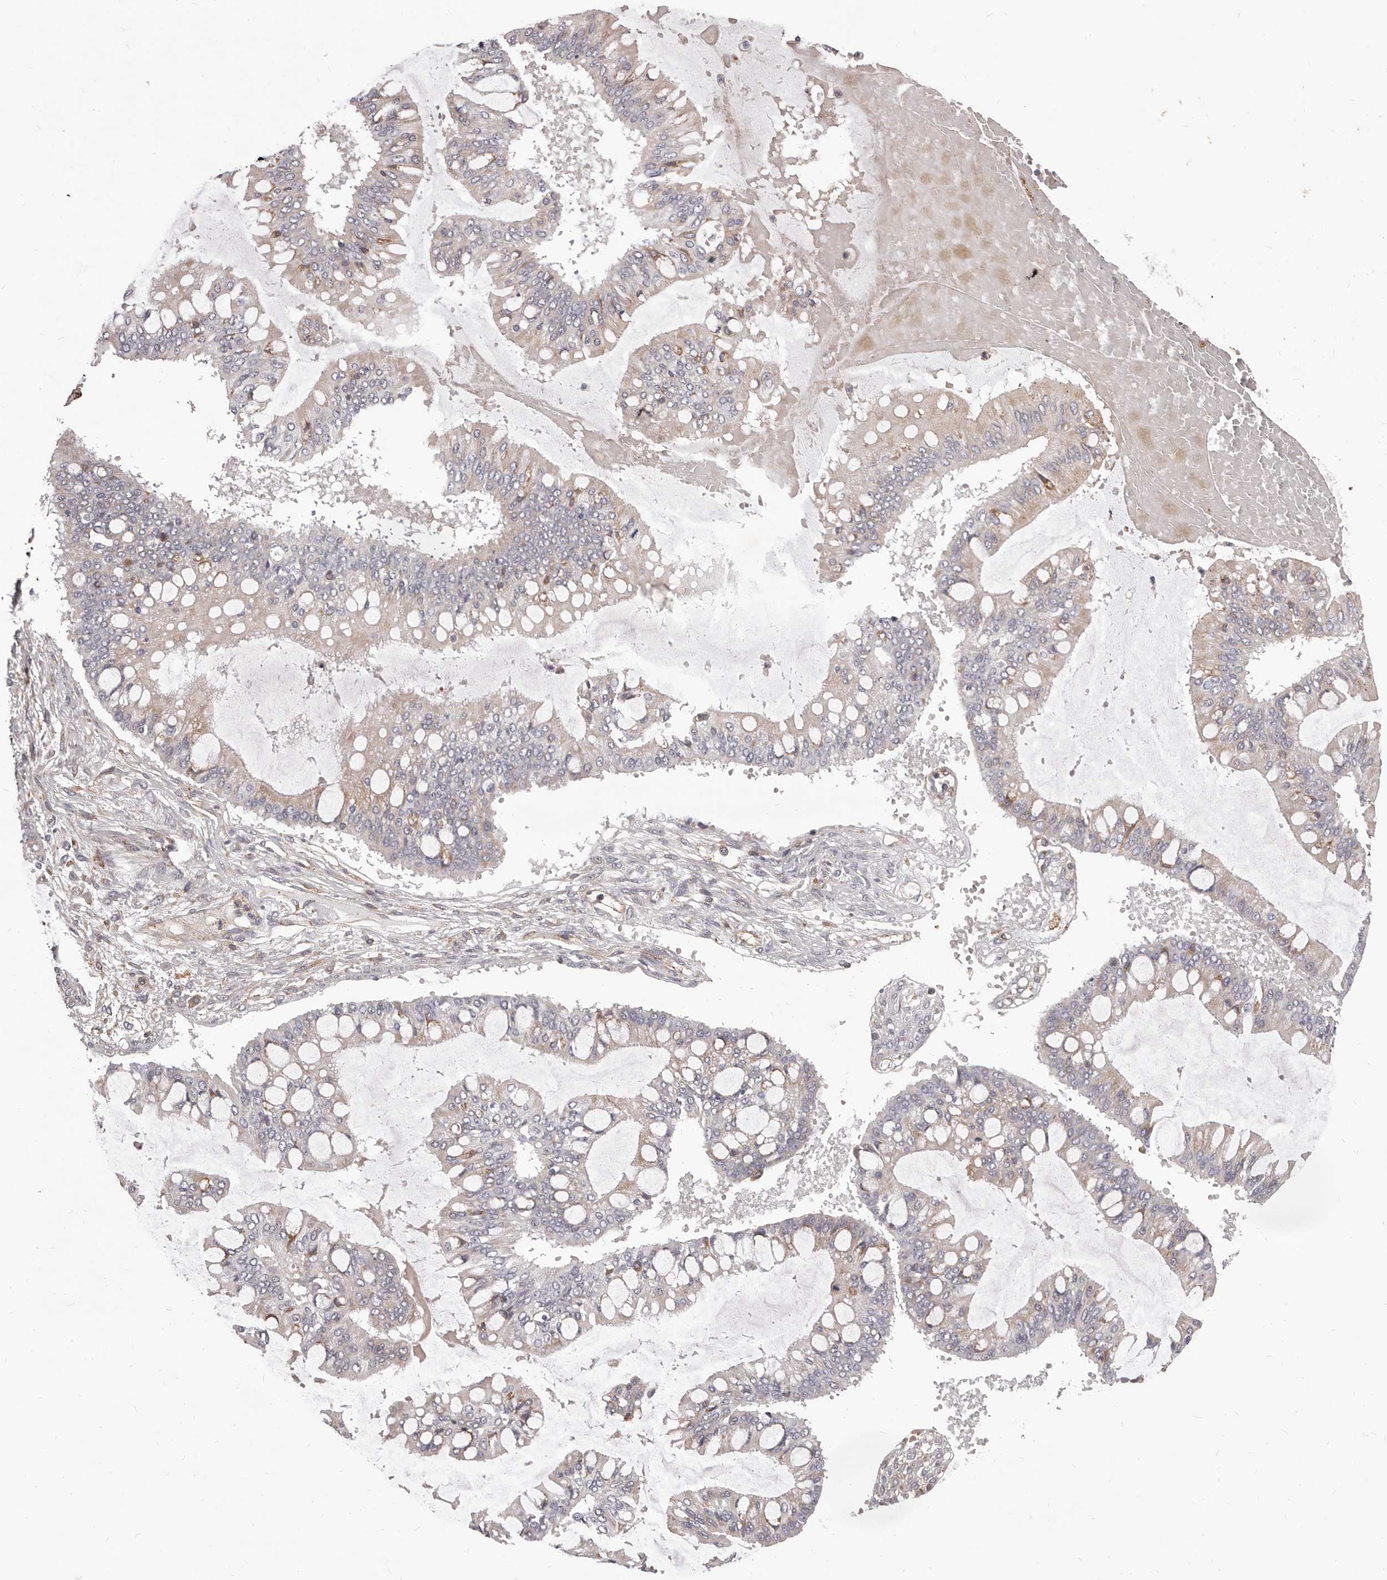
{"staining": {"intensity": "weak", "quantity": "<25%", "location": "cytoplasmic/membranous"}, "tissue": "ovarian cancer", "cell_type": "Tumor cells", "image_type": "cancer", "snomed": [{"axis": "morphology", "description": "Cystadenocarcinoma, mucinous, NOS"}, {"axis": "topography", "description": "Ovary"}], "caption": "There is no significant expression in tumor cells of ovarian mucinous cystadenocarcinoma.", "gene": "ALPK1", "patient": {"sex": "female", "age": 73}}